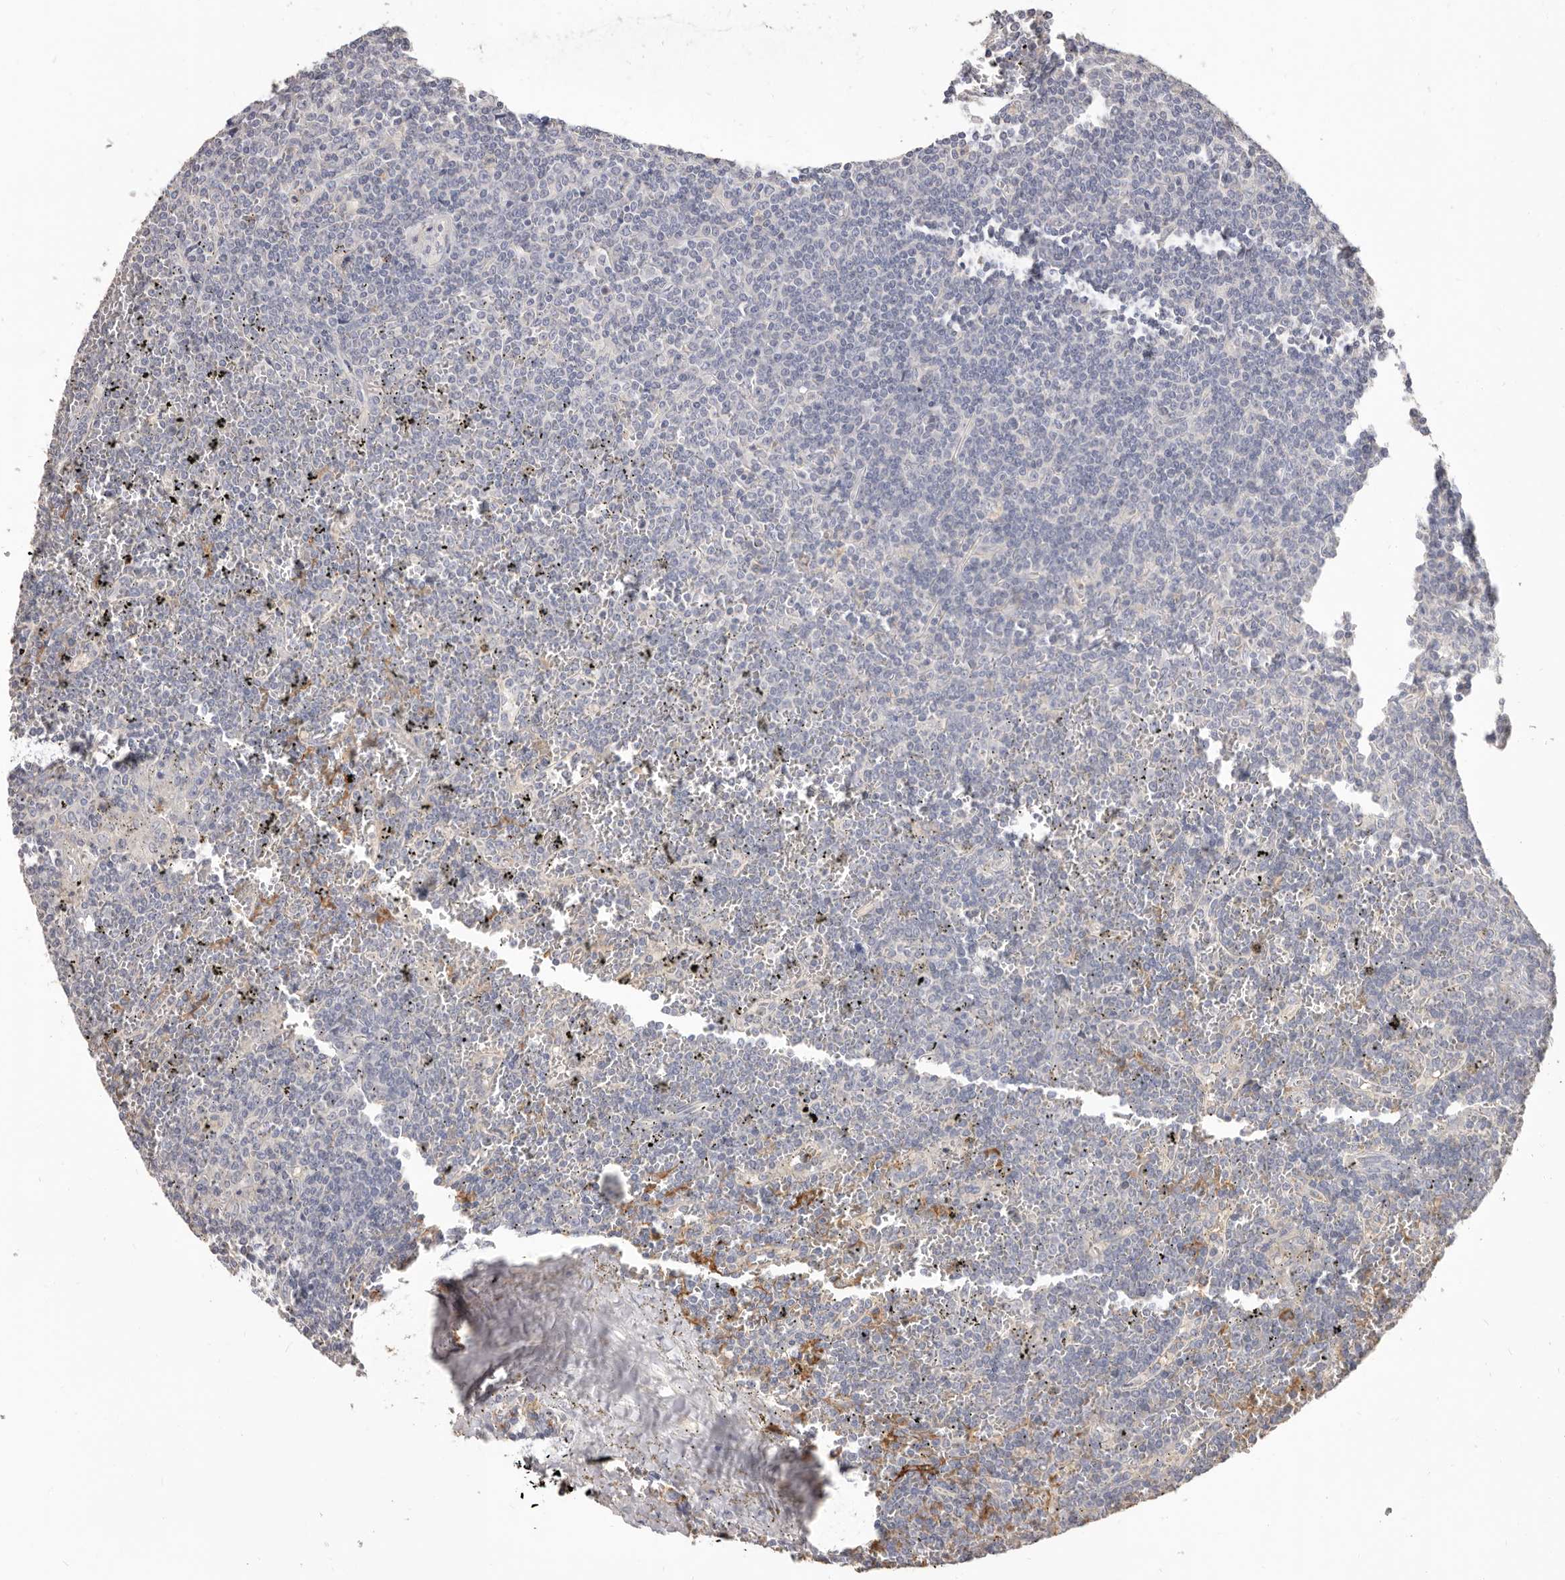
{"staining": {"intensity": "negative", "quantity": "none", "location": "none"}, "tissue": "lymphoma", "cell_type": "Tumor cells", "image_type": "cancer", "snomed": [{"axis": "morphology", "description": "Malignant lymphoma, non-Hodgkin's type, Low grade"}, {"axis": "topography", "description": "Spleen"}], "caption": "Human lymphoma stained for a protein using immunohistochemistry (IHC) shows no positivity in tumor cells.", "gene": "HCAR2", "patient": {"sex": "female", "age": 19}}